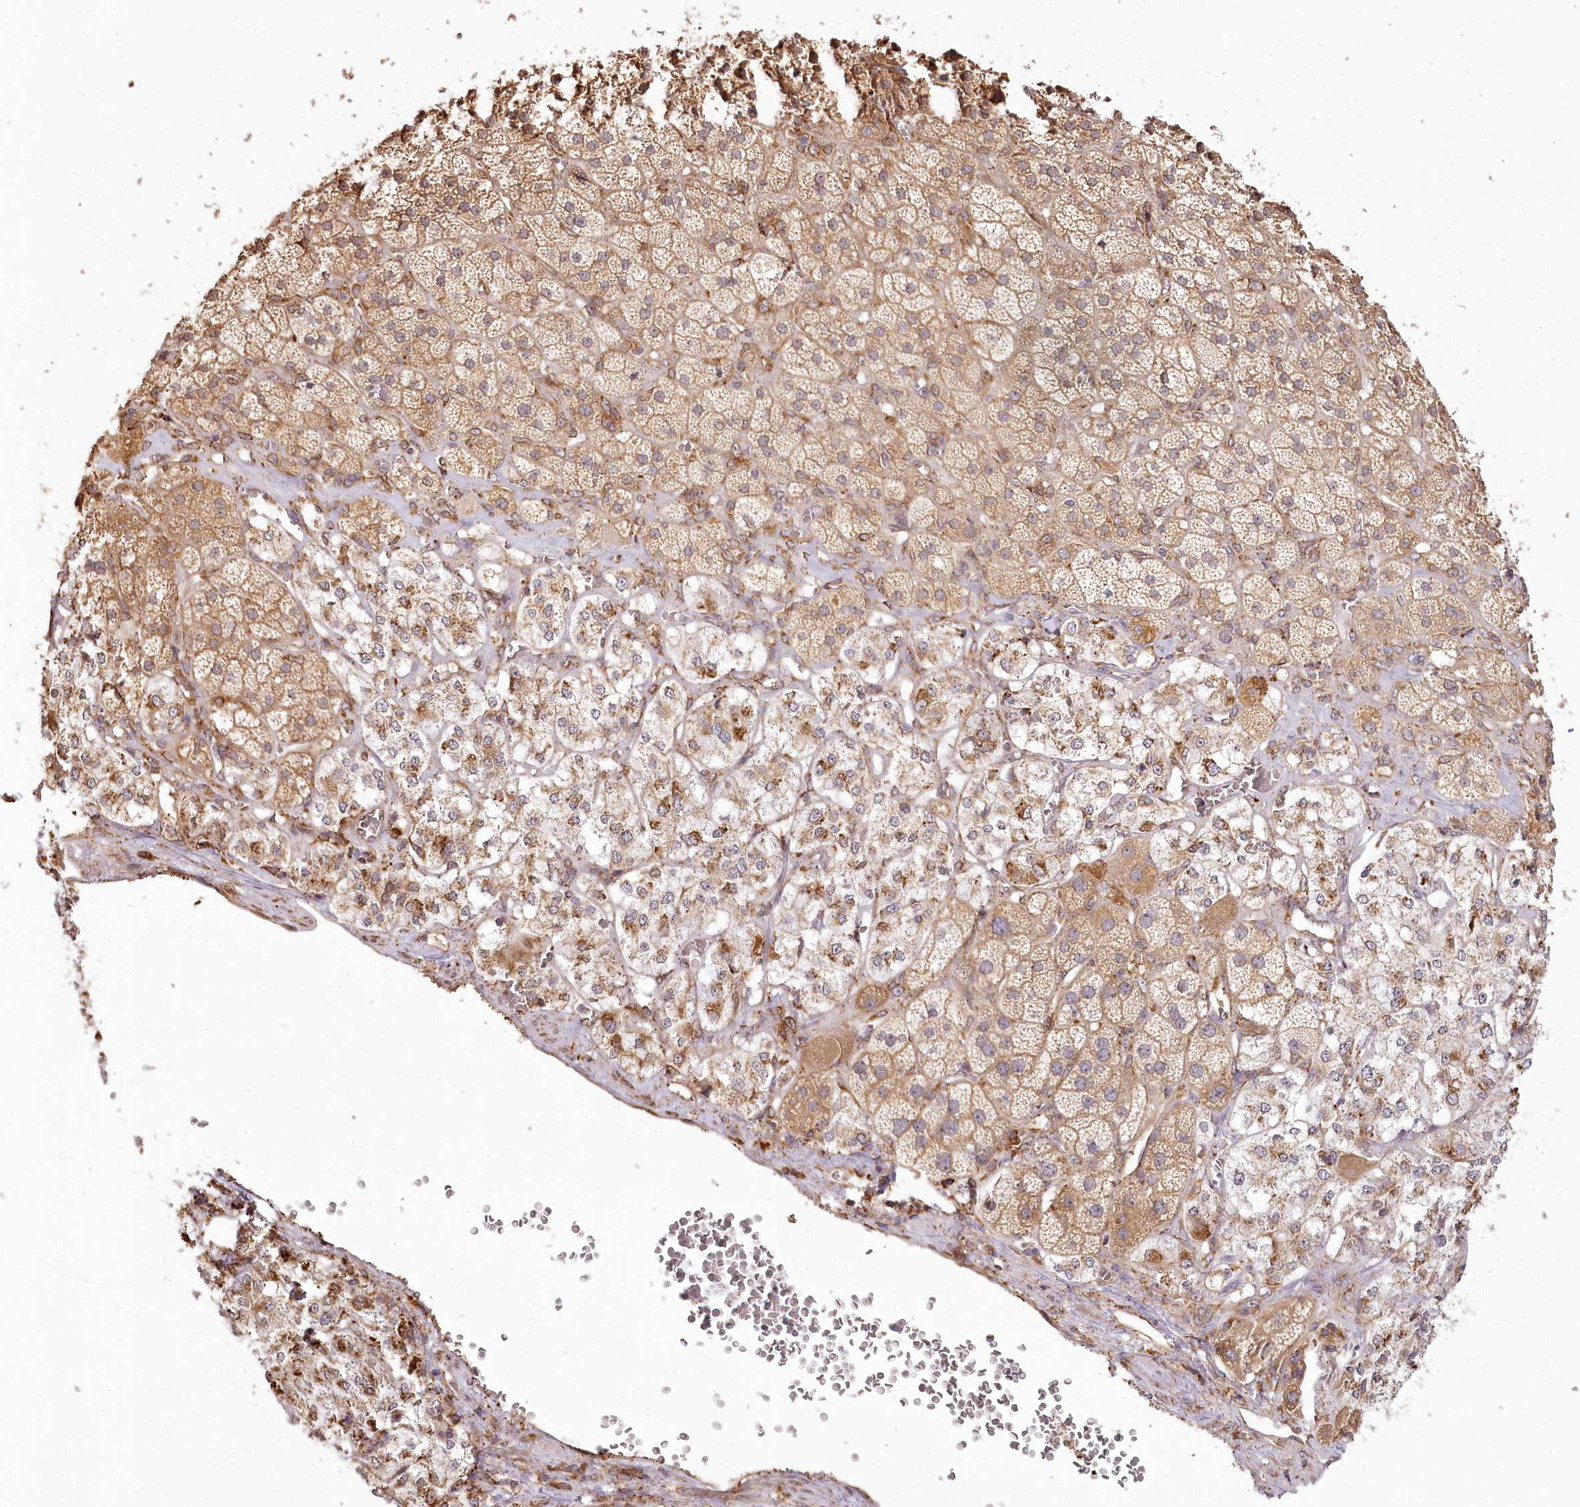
{"staining": {"intensity": "moderate", "quantity": ">75%", "location": "cytoplasmic/membranous"}, "tissue": "adrenal gland", "cell_type": "Glandular cells", "image_type": "normal", "snomed": [{"axis": "morphology", "description": "Normal tissue, NOS"}, {"axis": "topography", "description": "Adrenal gland"}], "caption": "IHC staining of normal adrenal gland, which exhibits medium levels of moderate cytoplasmic/membranous expression in about >75% of glandular cells indicating moderate cytoplasmic/membranous protein positivity. The staining was performed using DAB (3,3'-diaminobenzidine) (brown) for protein detection and nuclei were counterstained in hematoxylin (blue).", "gene": "FAM13A", "patient": {"sex": "male", "age": 57}}